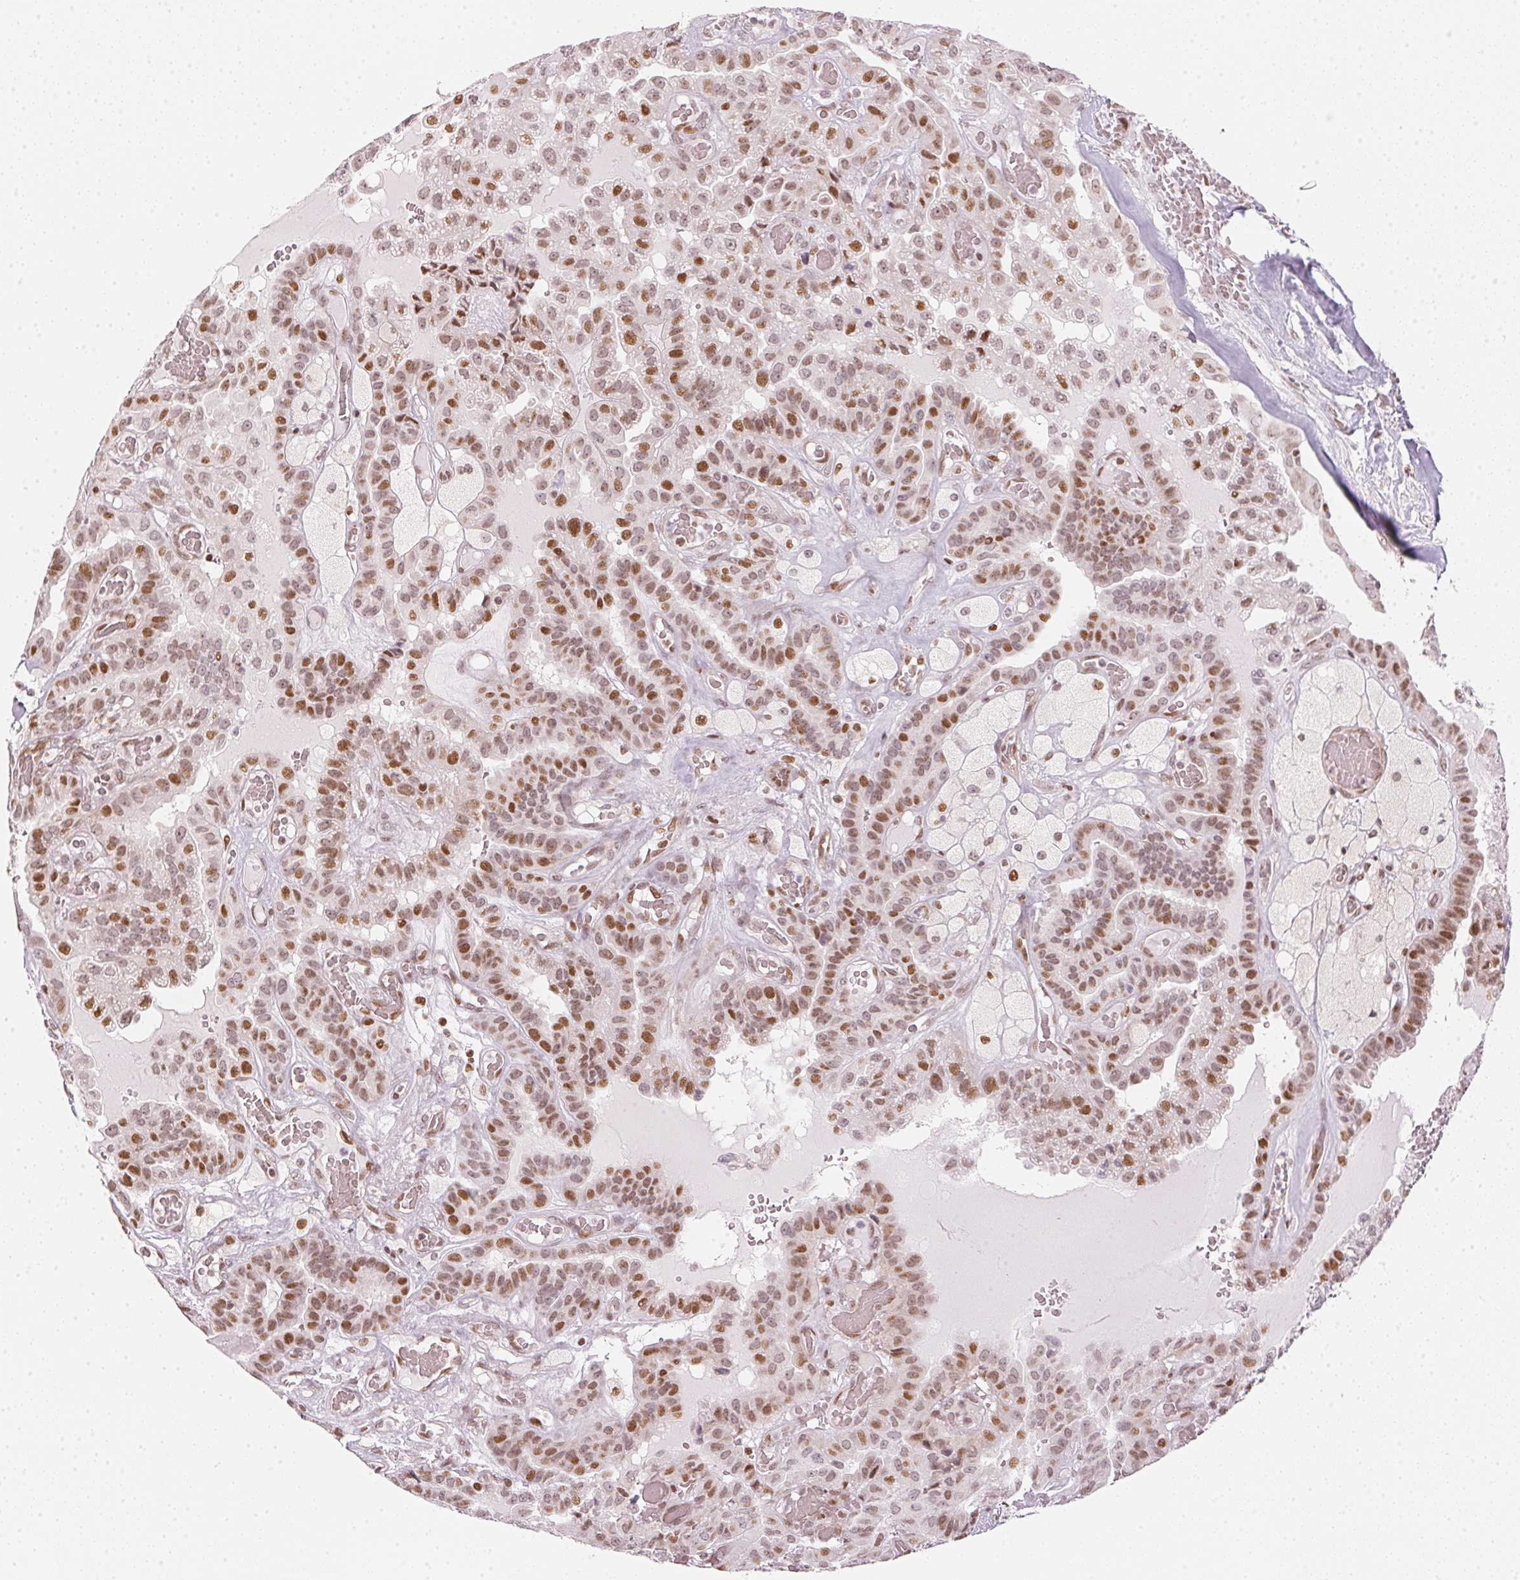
{"staining": {"intensity": "moderate", "quantity": ">75%", "location": "nuclear"}, "tissue": "thyroid cancer", "cell_type": "Tumor cells", "image_type": "cancer", "snomed": [{"axis": "morphology", "description": "Papillary adenocarcinoma, NOS"}, {"axis": "morphology", "description": "Papillary adenoma metastatic"}, {"axis": "topography", "description": "Thyroid gland"}], "caption": "Immunohistochemistry micrograph of thyroid cancer (papillary adenocarcinoma) stained for a protein (brown), which demonstrates medium levels of moderate nuclear positivity in about >75% of tumor cells.", "gene": "KAT6A", "patient": {"sex": "male", "age": 87}}